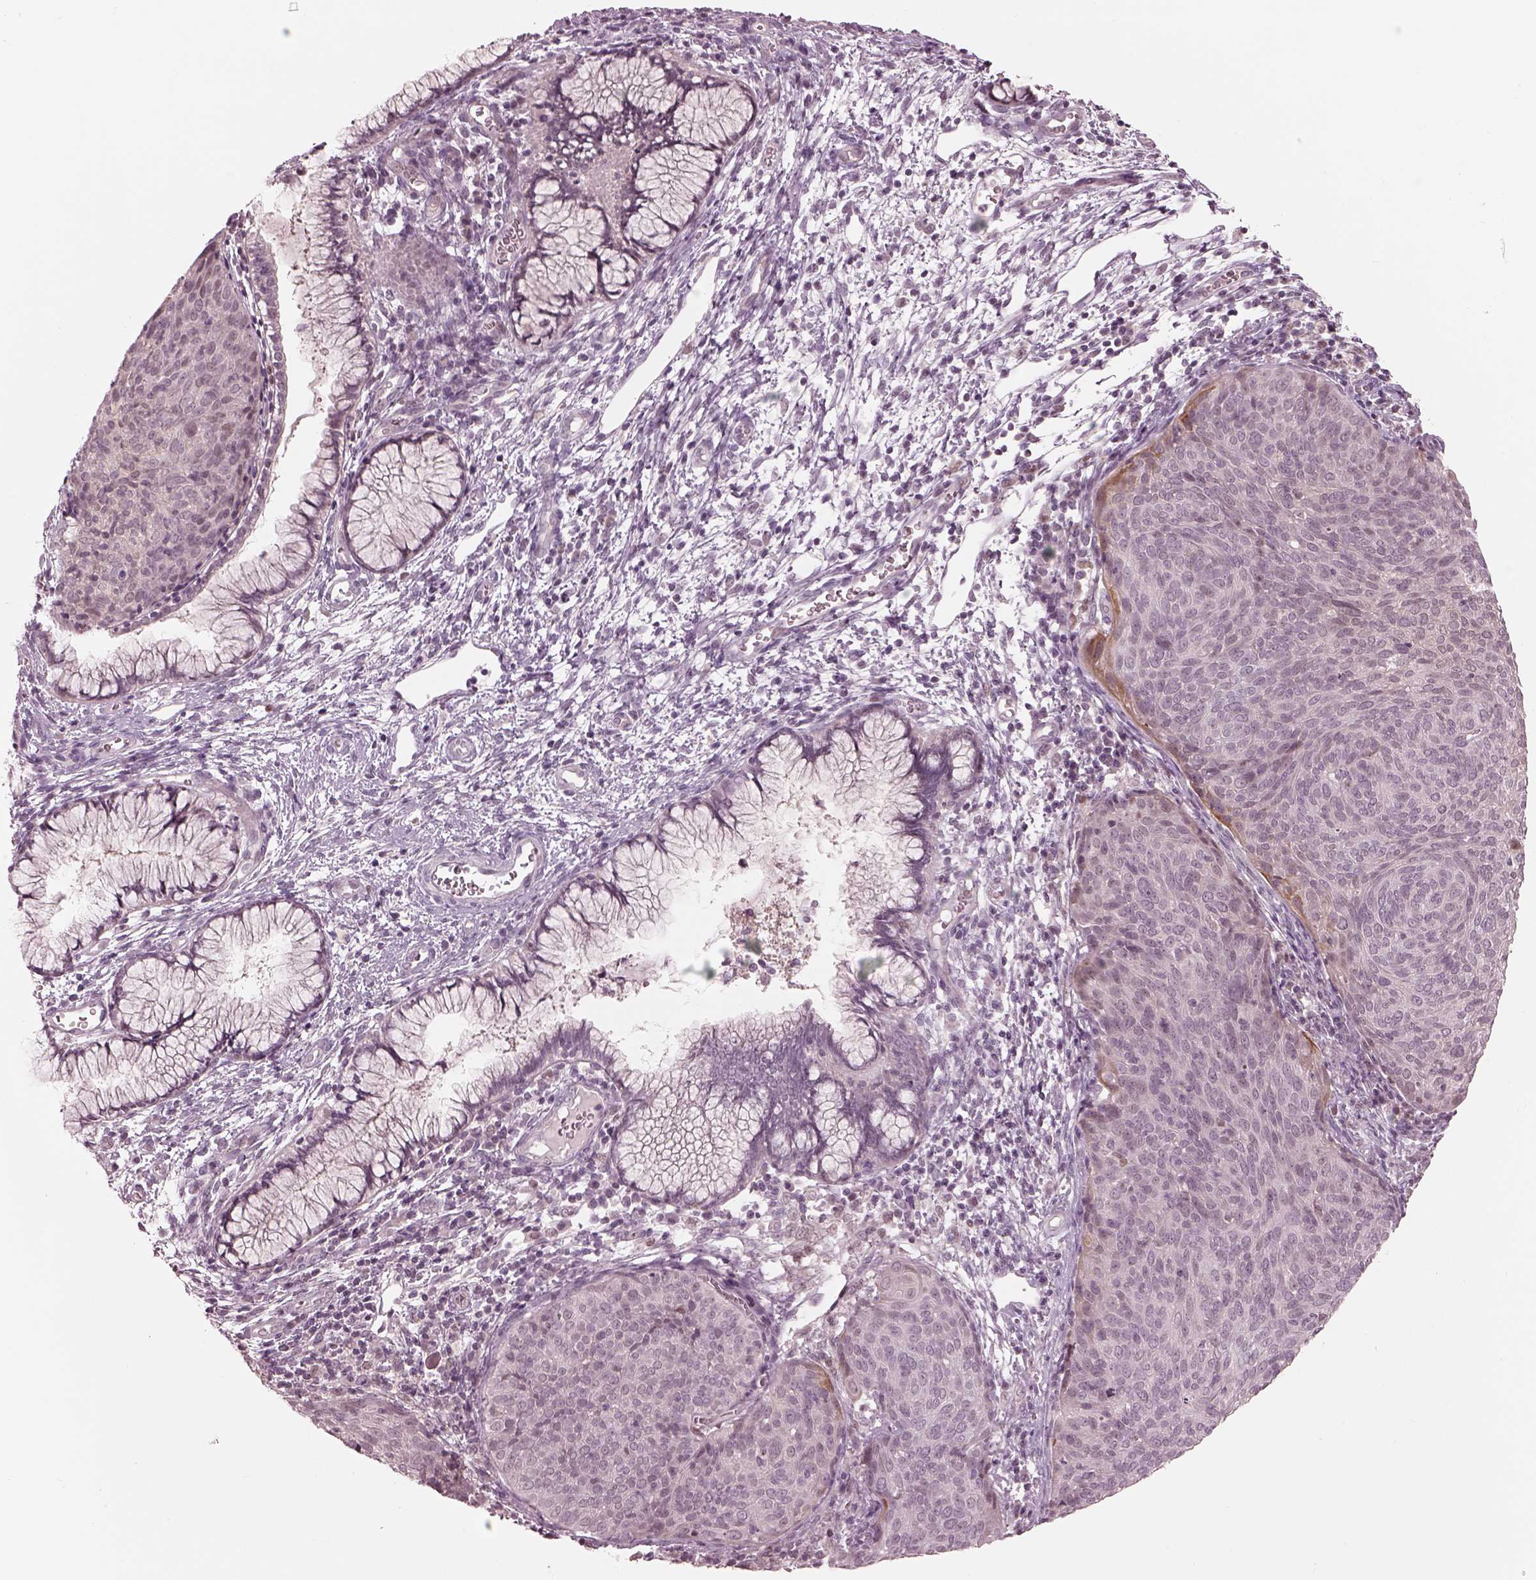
{"staining": {"intensity": "negative", "quantity": "none", "location": "none"}, "tissue": "cervical cancer", "cell_type": "Tumor cells", "image_type": "cancer", "snomed": [{"axis": "morphology", "description": "Squamous cell carcinoma, NOS"}, {"axis": "topography", "description": "Cervix"}], "caption": "High power microscopy photomicrograph of an immunohistochemistry image of cervical cancer, revealing no significant positivity in tumor cells.", "gene": "IQCG", "patient": {"sex": "female", "age": 39}}